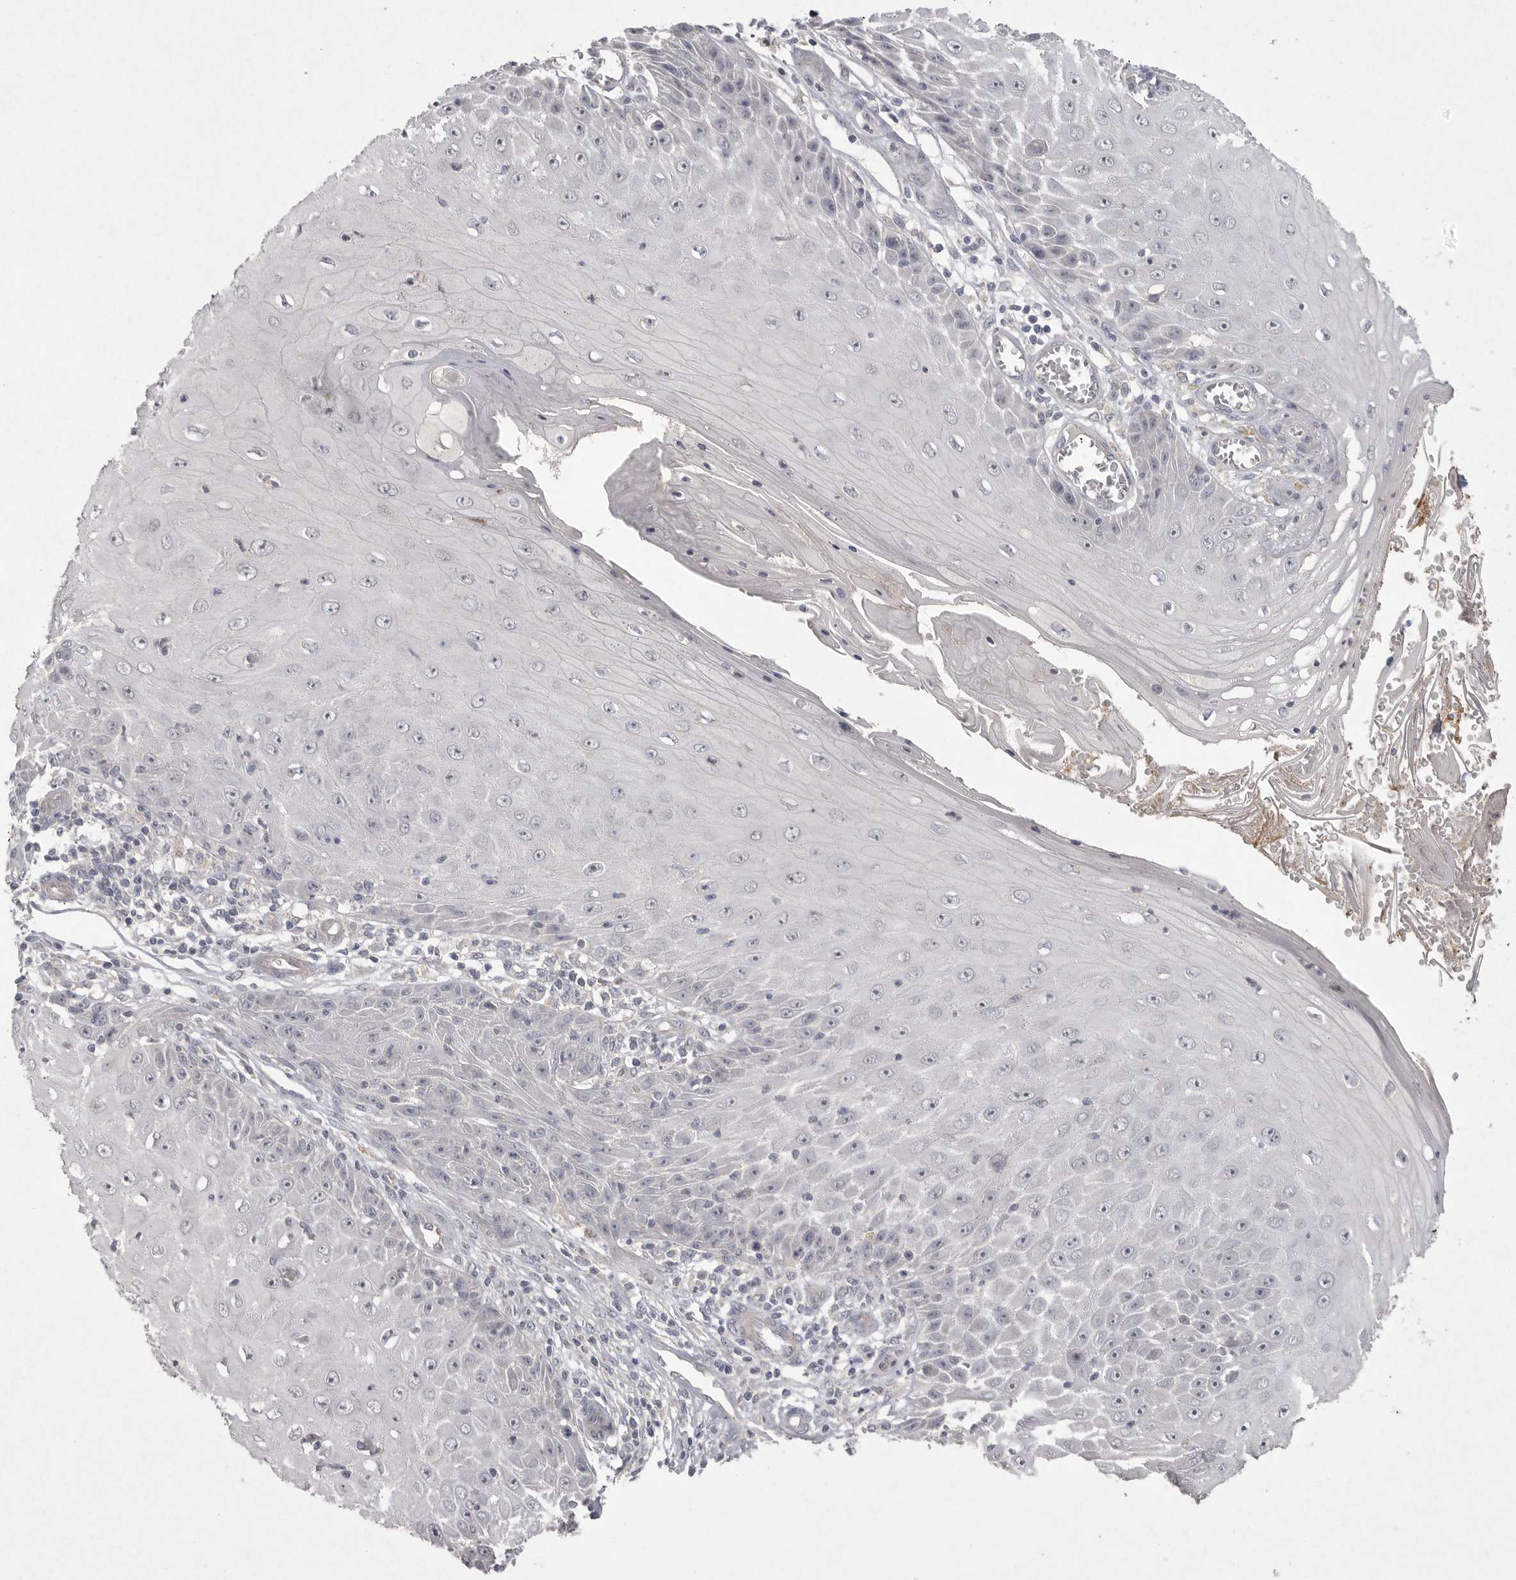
{"staining": {"intensity": "negative", "quantity": "none", "location": "none"}, "tissue": "skin cancer", "cell_type": "Tumor cells", "image_type": "cancer", "snomed": [{"axis": "morphology", "description": "Squamous cell carcinoma, NOS"}, {"axis": "topography", "description": "Skin"}], "caption": "The photomicrograph exhibits no significant positivity in tumor cells of skin cancer.", "gene": "VANGL2", "patient": {"sex": "female", "age": 73}}